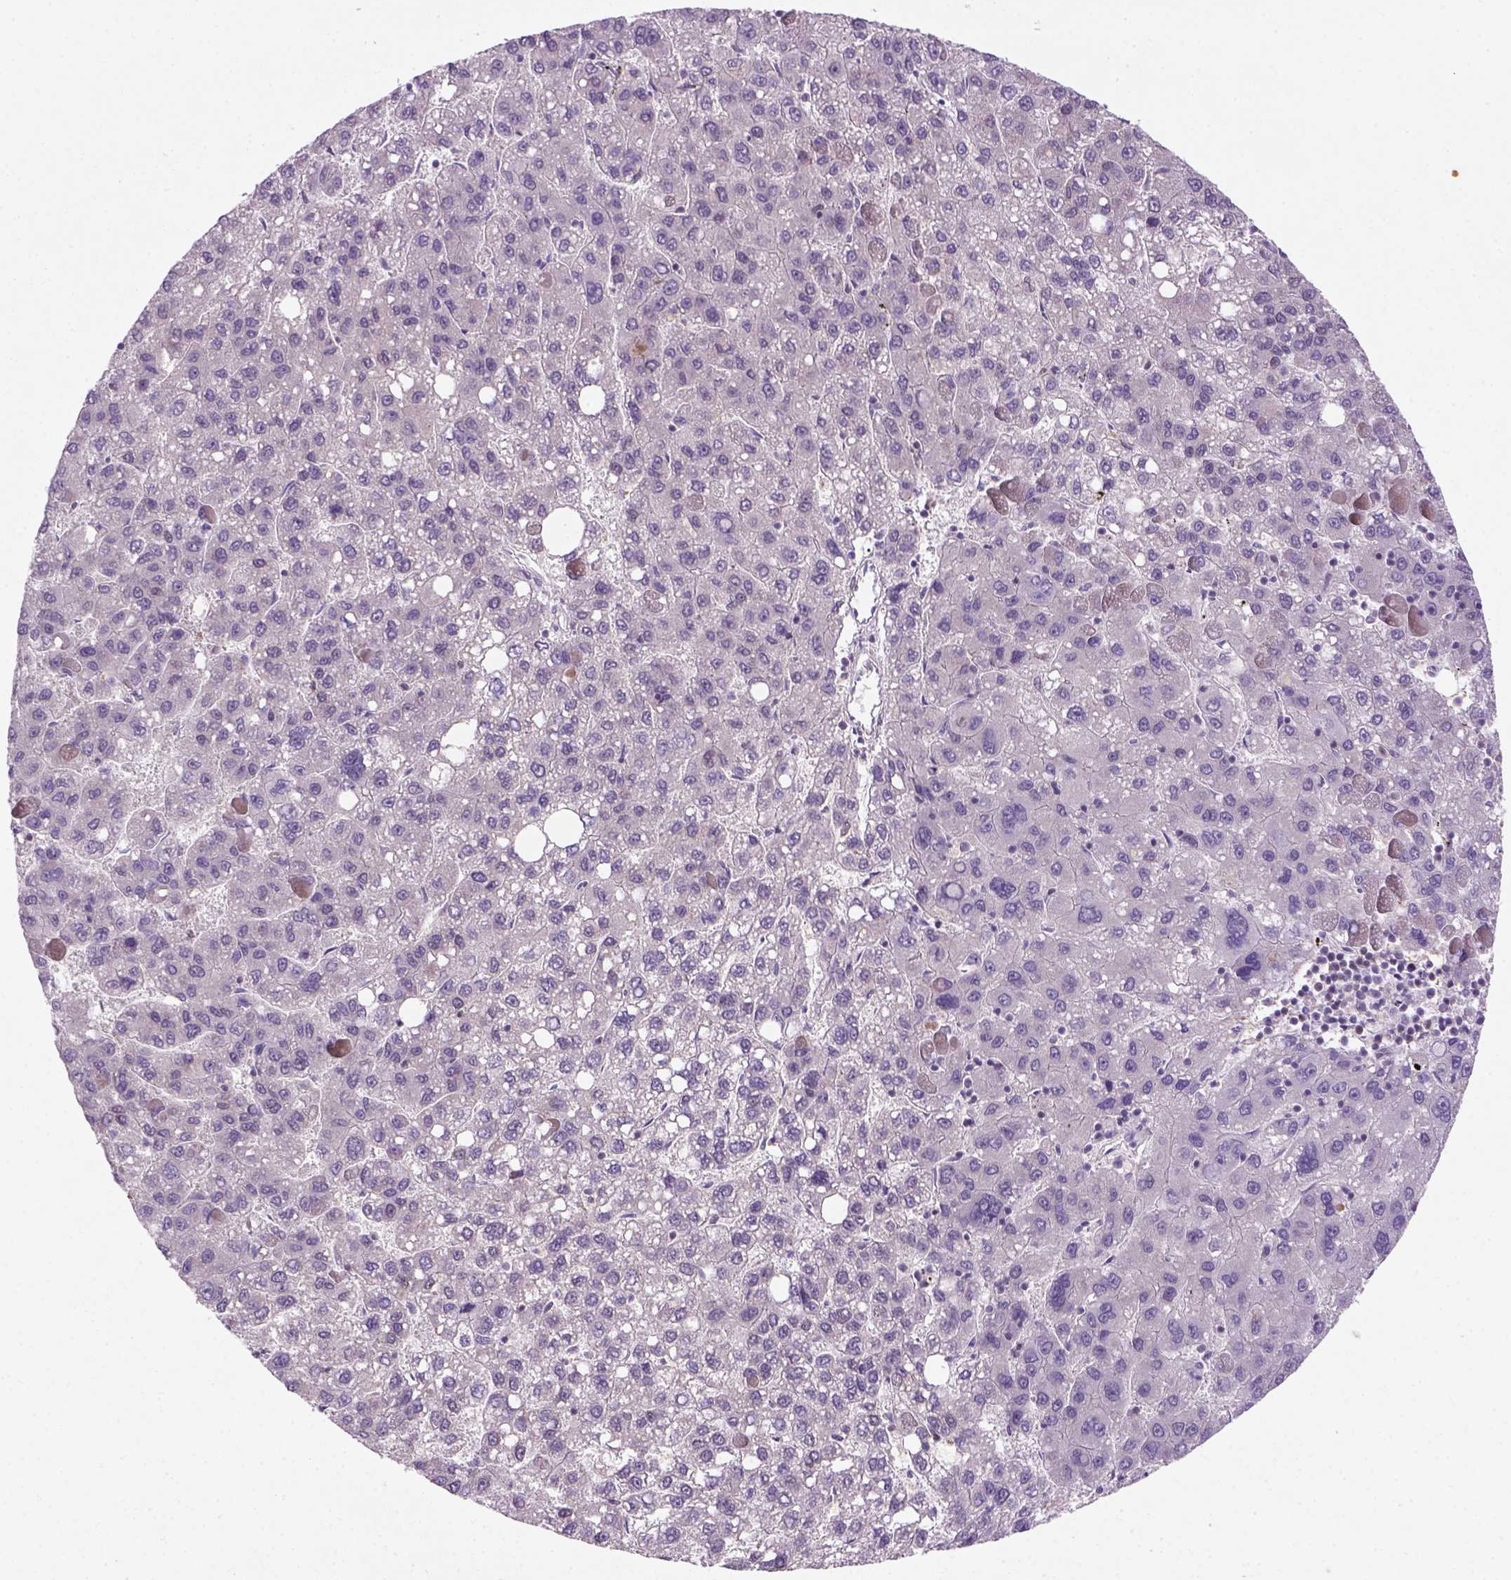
{"staining": {"intensity": "negative", "quantity": "none", "location": "none"}, "tissue": "liver cancer", "cell_type": "Tumor cells", "image_type": "cancer", "snomed": [{"axis": "morphology", "description": "Carcinoma, Hepatocellular, NOS"}, {"axis": "topography", "description": "Liver"}], "caption": "Human liver cancer (hepatocellular carcinoma) stained for a protein using immunohistochemistry (IHC) displays no positivity in tumor cells.", "gene": "MGMT", "patient": {"sex": "female", "age": 82}}